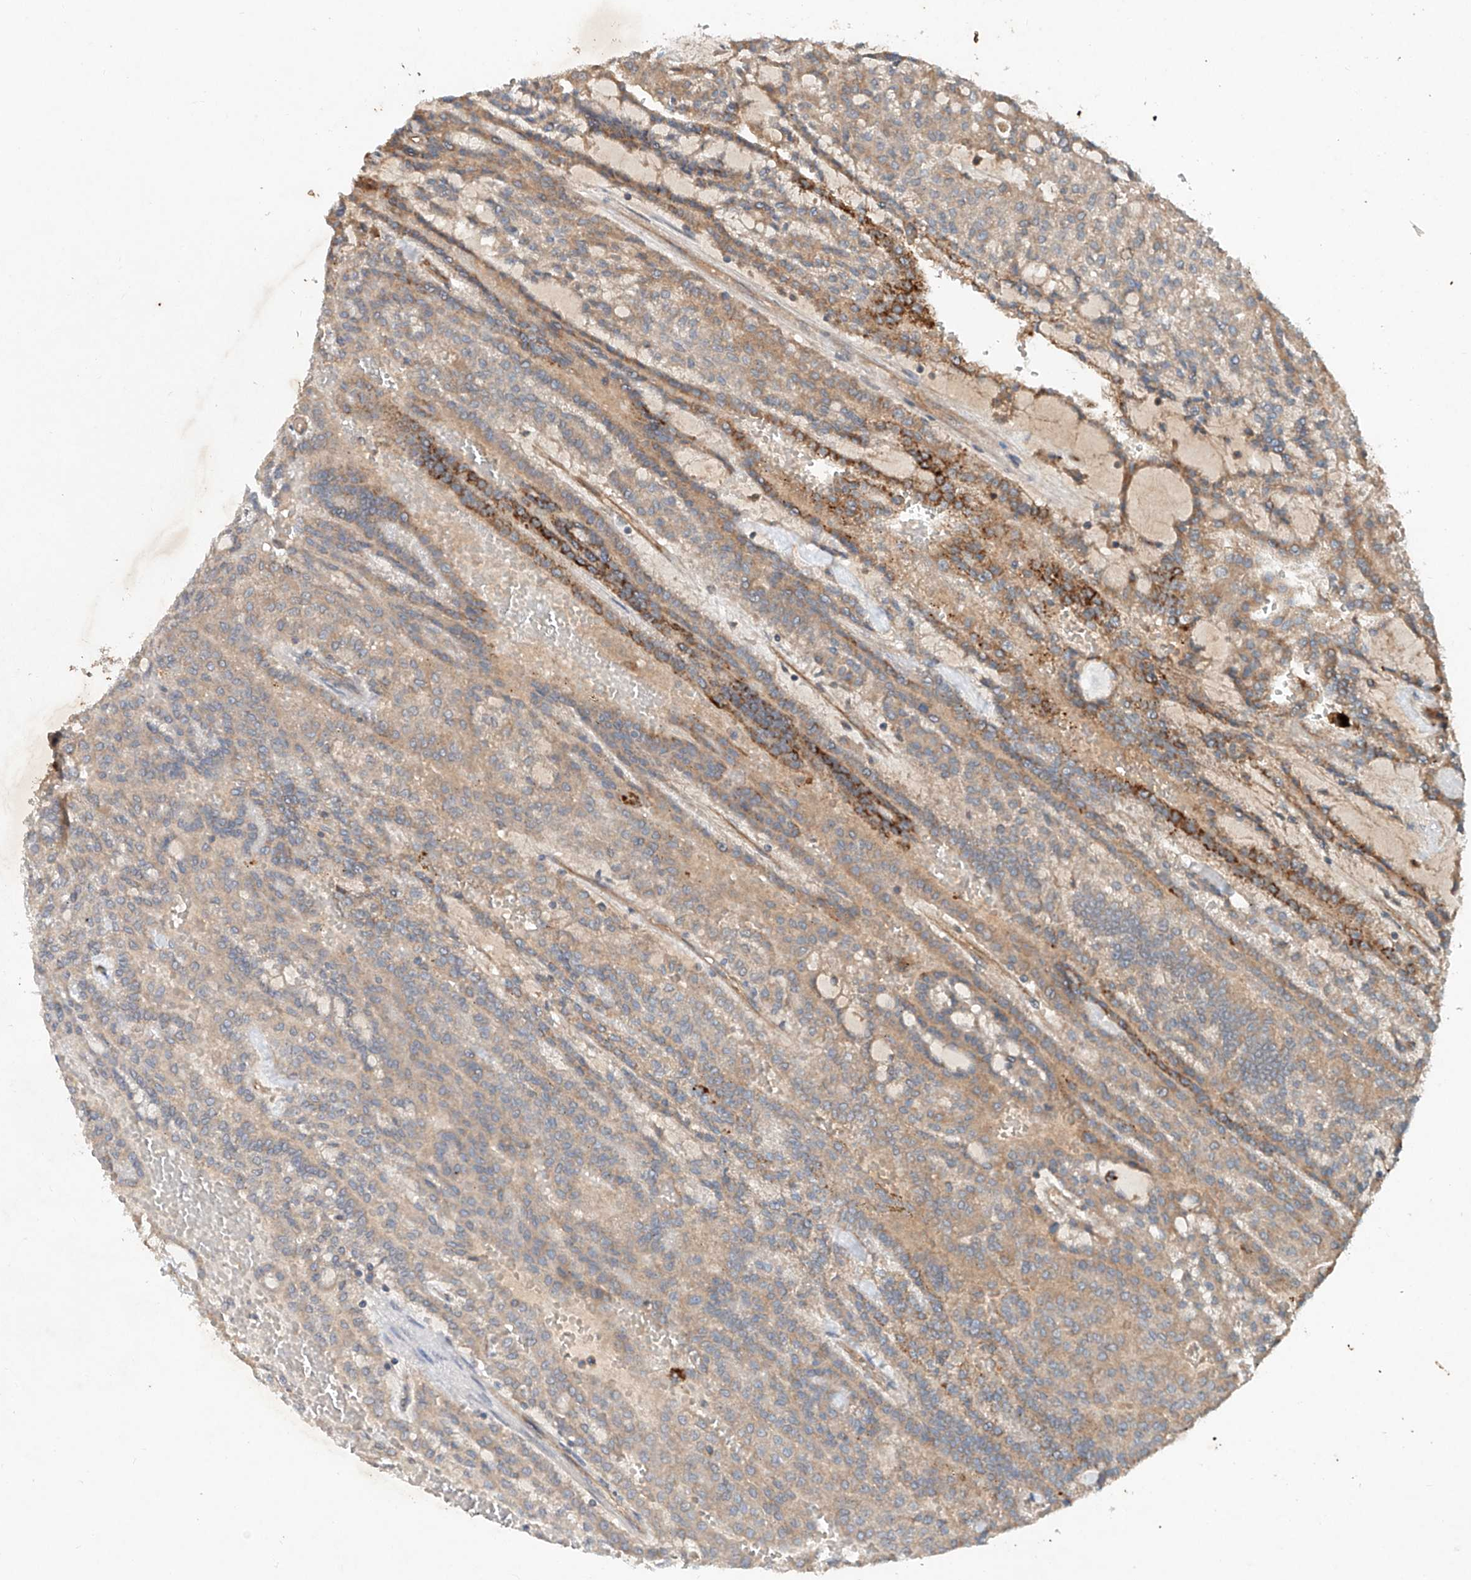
{"staining": {"intensity": "moderate", "quantity": "25%-75%", "location": "cytoplasmic/membranous"}, "tissue": "renal cancer", "cell_type": "Tumor cells", "image_type": "cancer", "snomed": [{"axis": "morphology", "description": "Adenocarcinoma, NOS"}, {"axis": "topography", "description": "Kidney"}], "caption": "This image shows immunohistochemistry (IHC) staining of renal cancer, with medium moderate cytoplasmic/membranous positivity in about 25%-75% of tumor cells.", "gene": "IER5", "patient": {"sex": "male", "age": 63}}